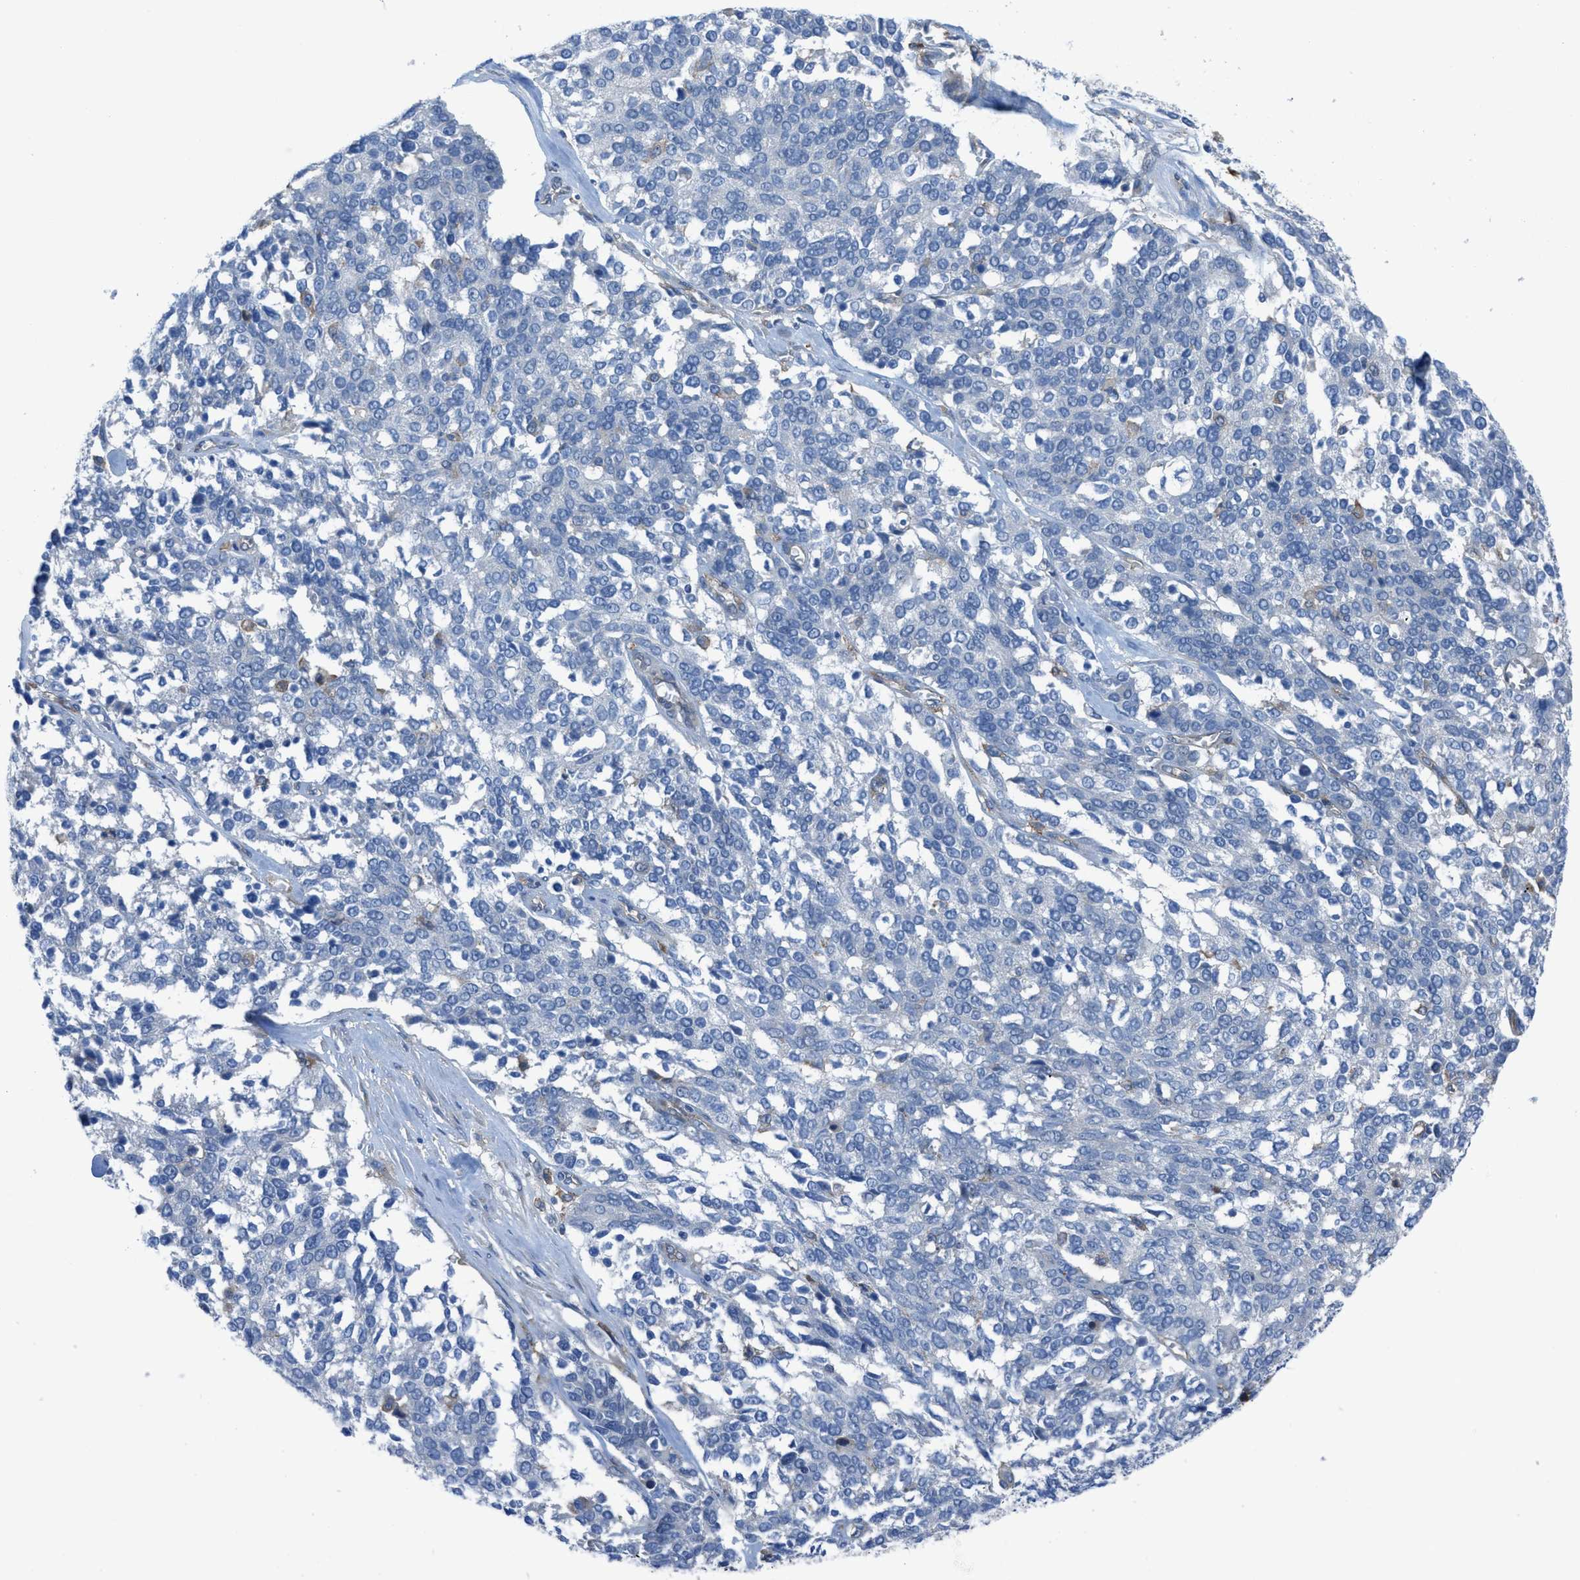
{"staining": {"intensity": "negative", "quantity": "none", "location": "none"}, "tissue": "ovarian cancer", "cell_type": "Tumor cells", "image_type": "cancer", "snomed": [{"axis": "morphology", "description": "Cystadenocarcinoma, serous, NOS"}, {"axis": "topography", "description": "Ovary"}], "caption": "Ovarian cancer (serous cystadenocarcinoma) was stained to show a protein in brown. There is no significant positivity in tumor cells. (DAB immunohistochemistry (IHC) with hematoxylin counter stain).", "gene": "EGFR", "patient": {"sex": "female", "age": 44}}